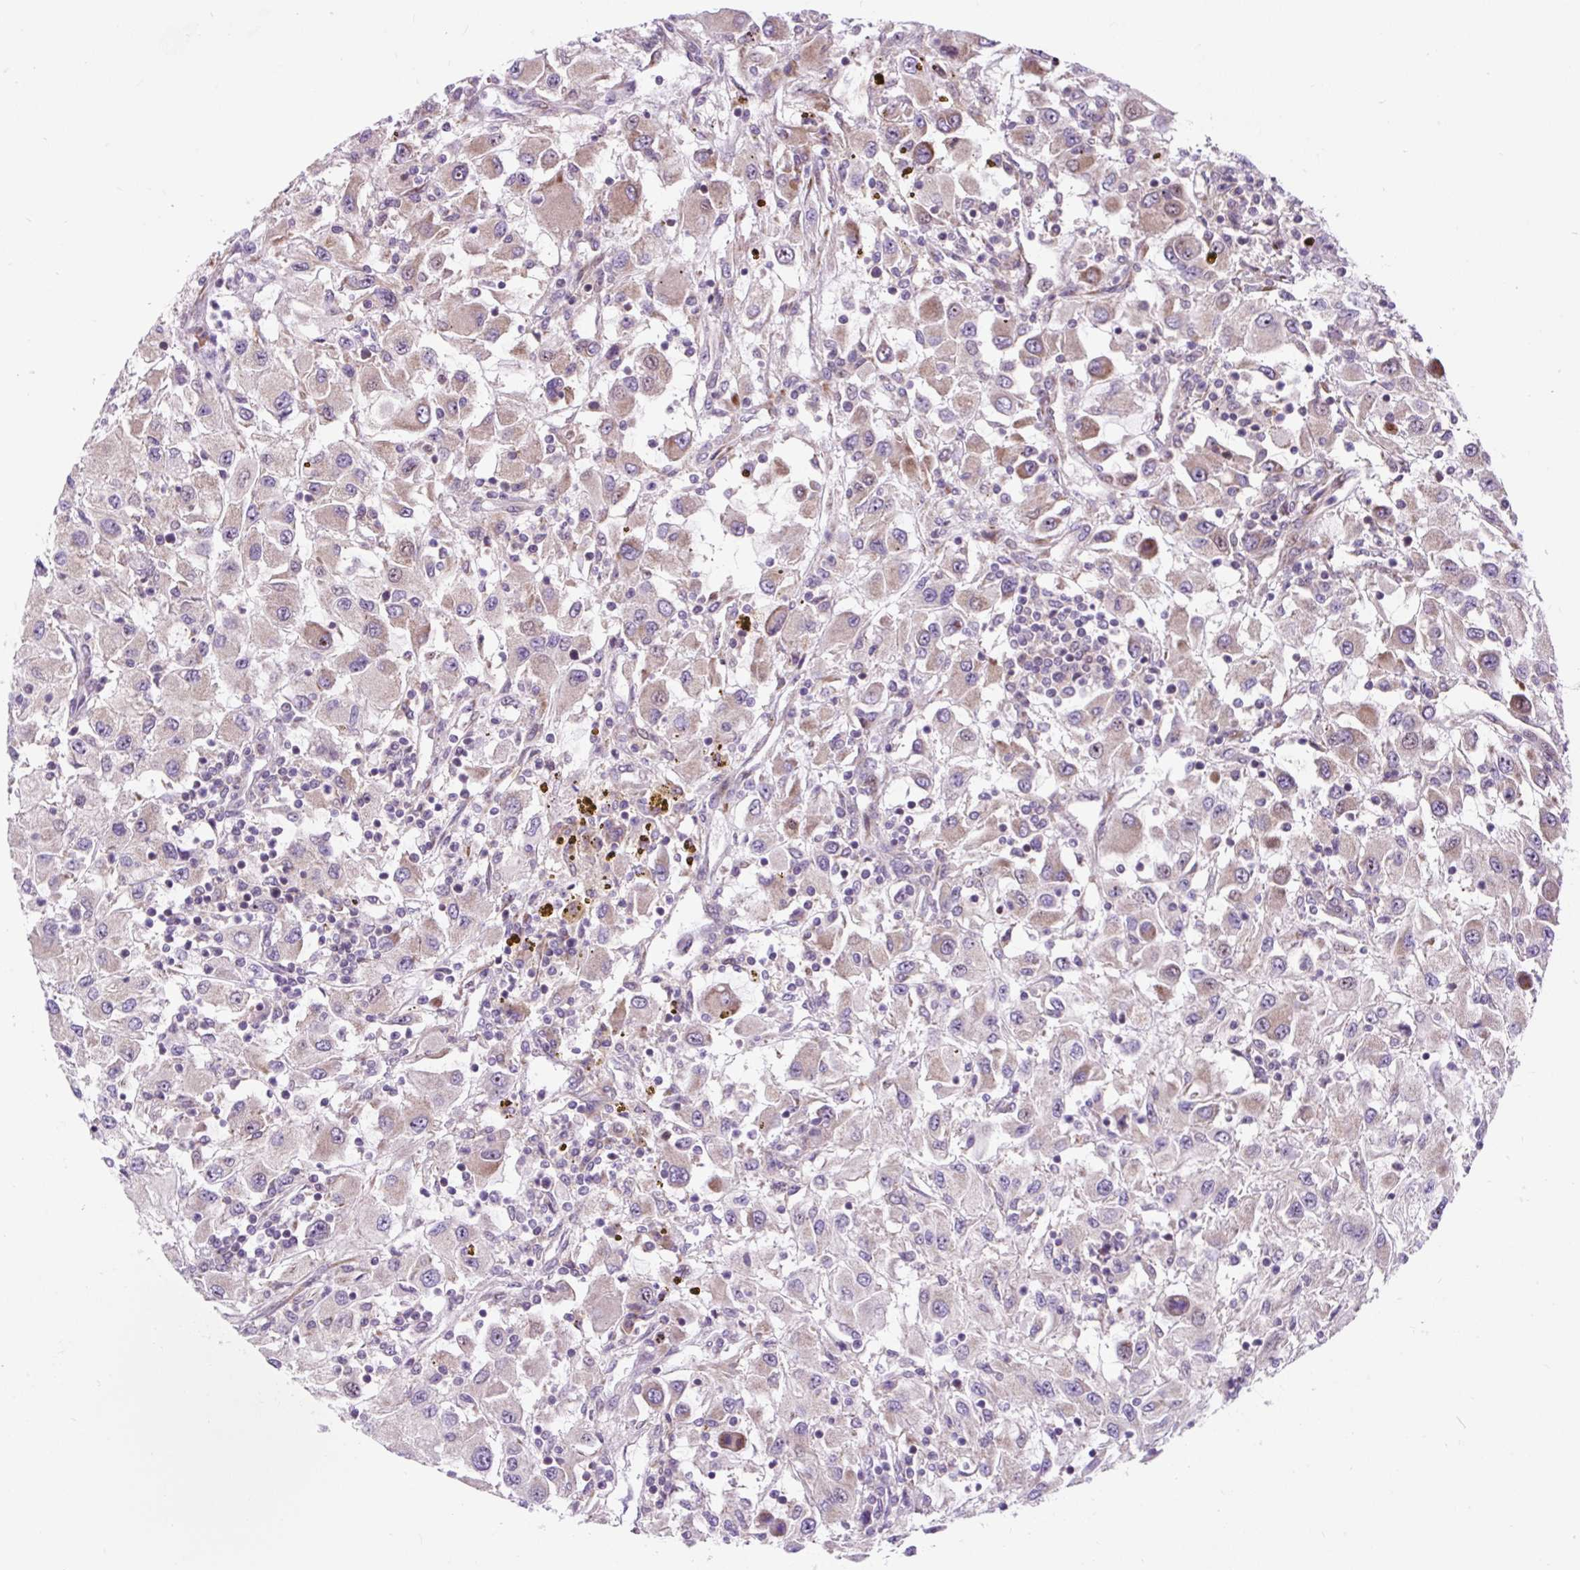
{"staining": {"intensity": "weak", "quantity": "<25%", "location": "cytoplasmic/membranous"}, "tissue": "renal cancer", "cell_type": "Tumor cells", "image_type": "cancer", "snomed": [{"axis": "morphology", "description": "Adenocarcinoma, NOS"}, {"axis": "topography", "description": "Kidney"}], "caption": "Immunohistochemical staining of human renal cancer reveals no significant positivity in tumor cells.", "gene": "CISD3", "patient": {"sex": "female", "age": 67}}